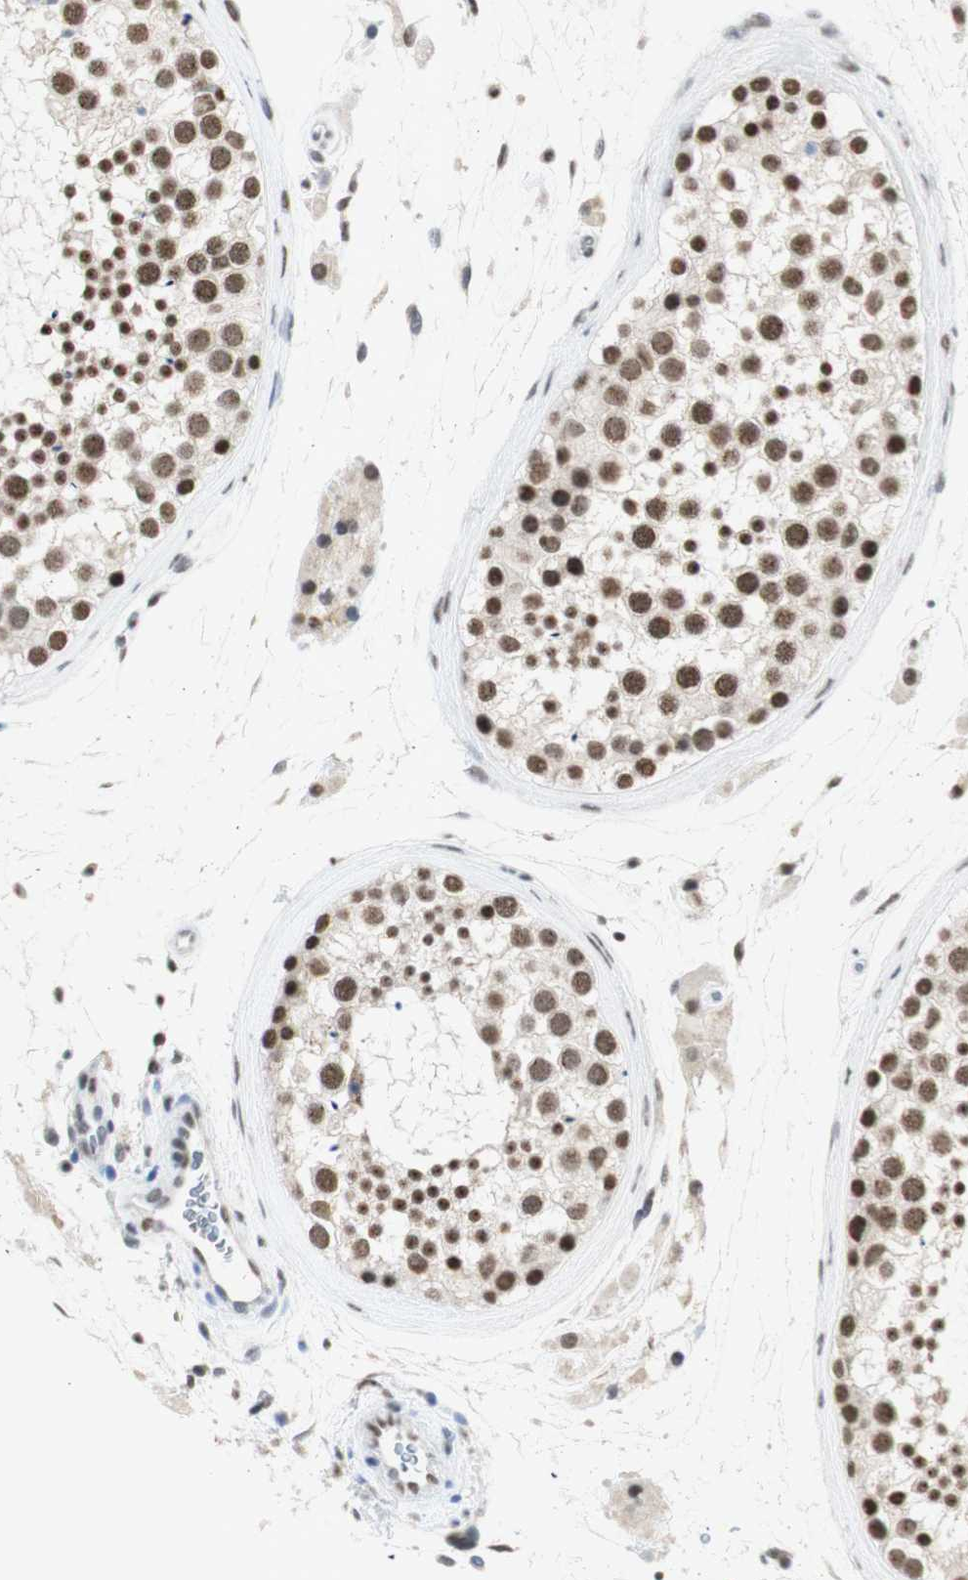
{"staining": {"intensity": "moderate", "quantity": ">75%", "location": "nuclear"}, "tissue": "testis", "cell_type": "Cells in seminiferous ducts", "image_type": "normal", "snomed": [{"axis": "morphology", "description": "Normal tissue, NOS"}, {"axis": "topography", "description": "Testis"}], "caption": "Moderate nuclear positivity for a protein is seen in about >75% of cells in seminiferous ducts of normal testis using immunohistochemistry (IHC).", "gene": "SNRPB", "patient": {"sex": "male", "age": 46}}